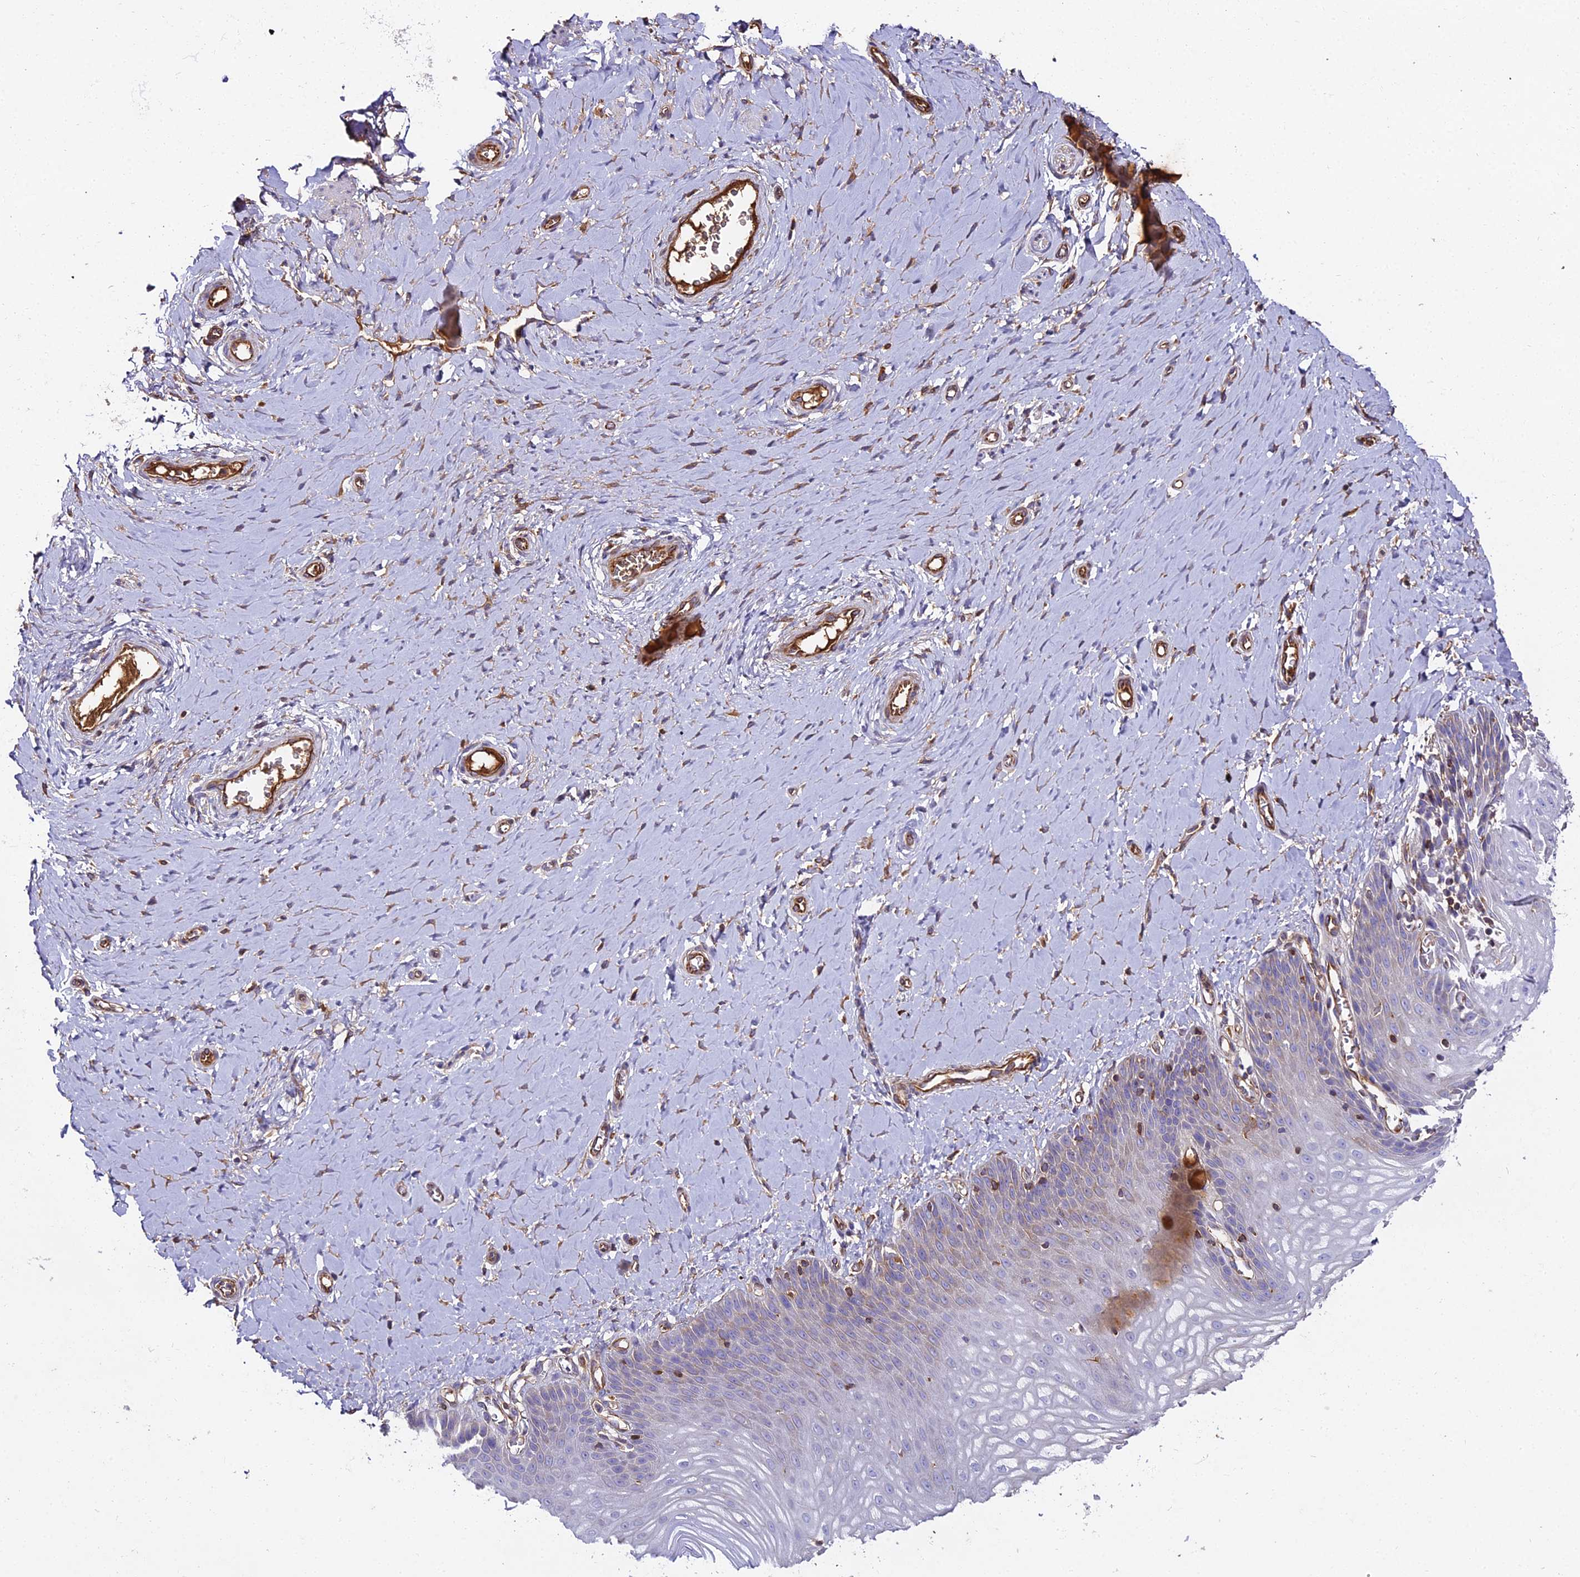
{"staining": {"intensity": "weak", "quantity": "<25%", "location": "cytoplasmic/membranous"}, "tissue": "vagina", "cell_type": "Squamous epithelial cells", "image_type": "normal", "snomed": [{"axis": "morphology", "description": "Normal tissue, NOS"}, {"axis": "topography", "description": "Vagina"}], "caption": "Squamous epithelial cells are negative for protein expression in normal human vagina. The staining was performed using DAB (3,3'-diaminobenzidine) to visualize the protein expression in brown, while the nuclei were stained in blue with hematoxylin (Magnification: 20x).", "gene": "BEX4", "patient": {"sex": "female", "age": 65}}